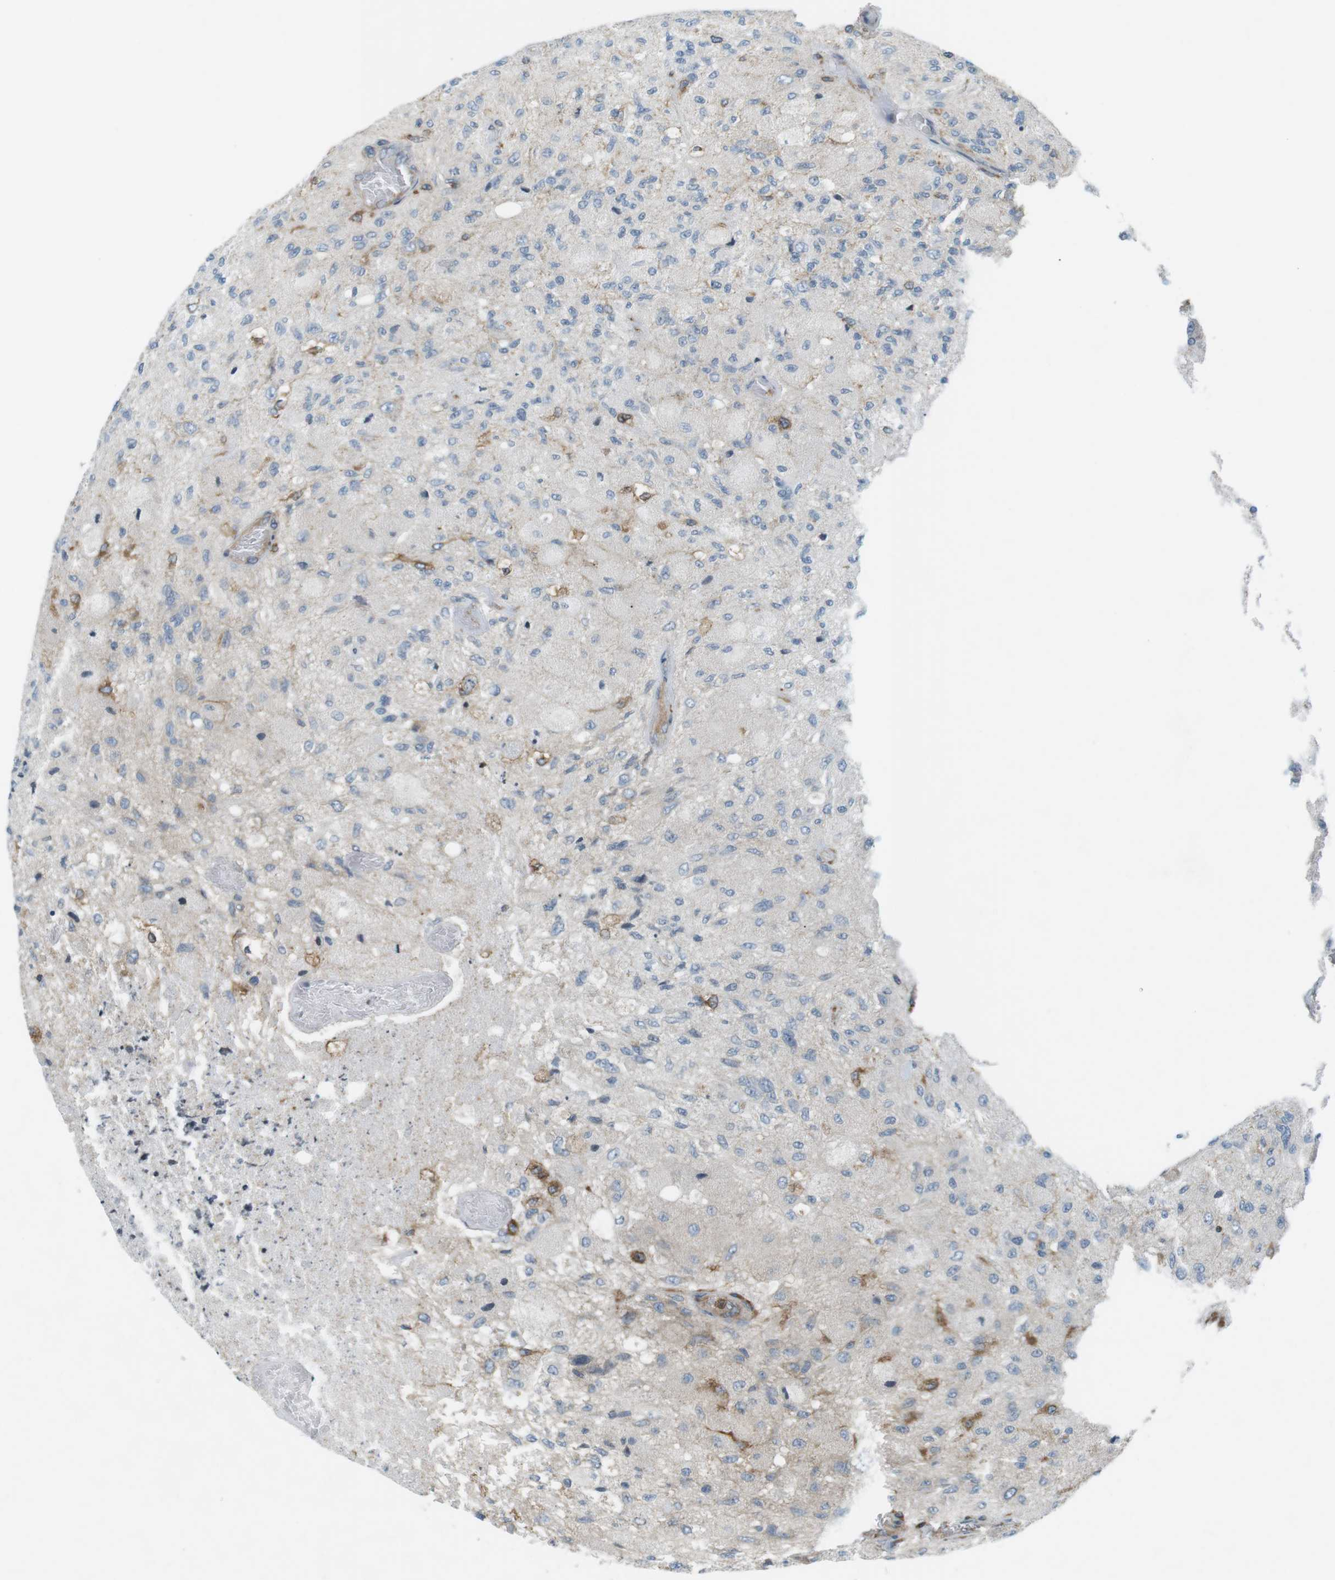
{"staining": {"intensity": "negative", "quantity": "none", "location": "none"}, "tissue": "glioma", "cell_type": "Tumor cells", "image_type": "cancer", "snomed": [{"axis": "morphology", "description": "Normal tissue, NOS"}, {"axis": "morphology", "description": "Glioma, malignant, High grade"}, {"axis": "topography", "description": "Cerebral cortex"}], "caption": "Tumor cells show no significant positivity in high-grade glioma (malignant).", "gene": "FLII", "patient": {"sex": "male", "age": 77}}